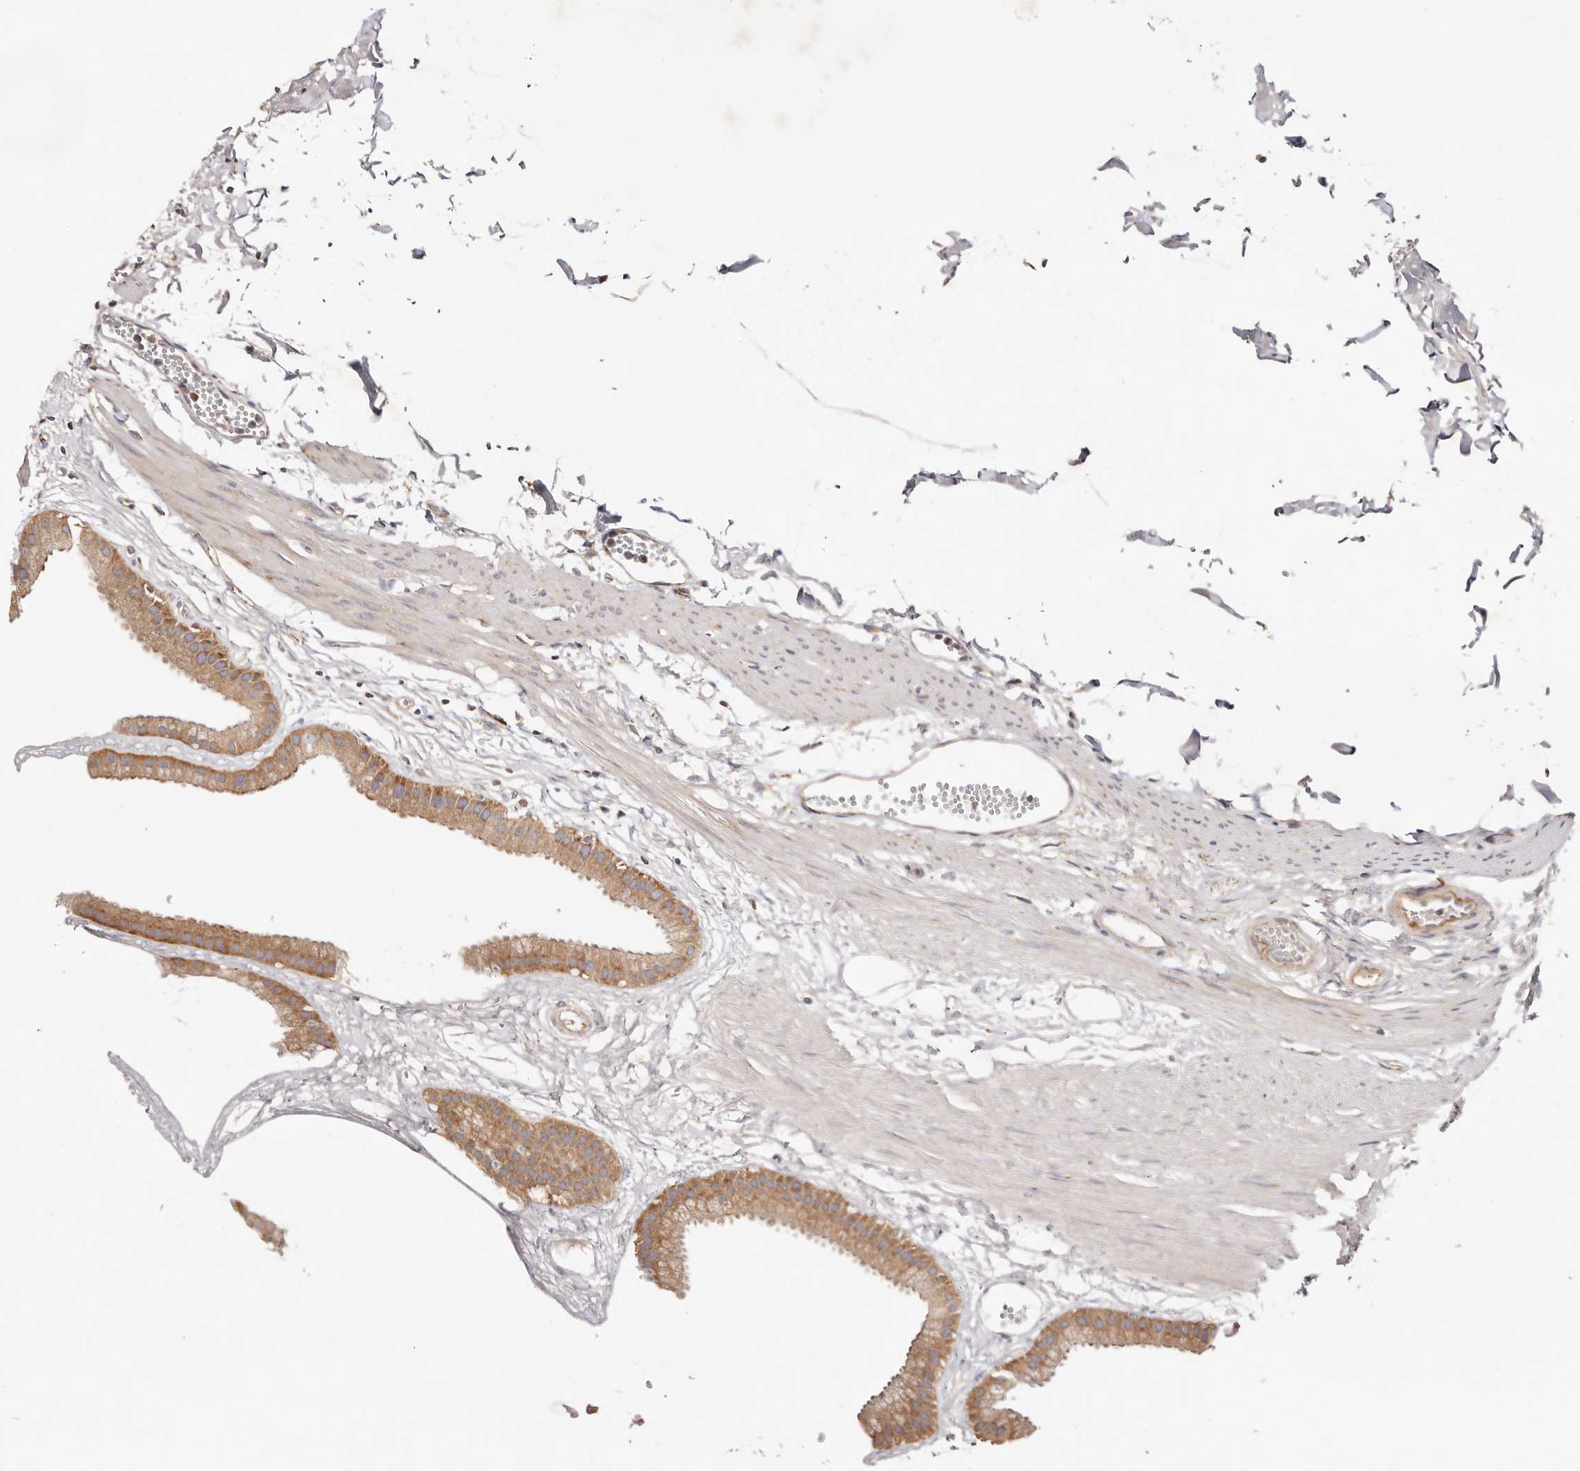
{"staining": {"intensity": "moderate", "quantity": ">75%", "location": "cytoplasmic/membranous"}, "tissue": "gallbladder", "cell_type": "Glandular cells", "image_type": "normal", "snomed": [{"axis": "morphology", "description": "Normal tissue, NOS"}, {"axis": "topography", "description": "Gallbladder"}], "caption": "This is a histology image of immunohistochemistry staining of unremarkable gallbladder, which shows moderate staining in the cytoplasmic/membranous of glandular cells.", "gene": "GNA13", "patient": {"sex": "female", "age": 64}}